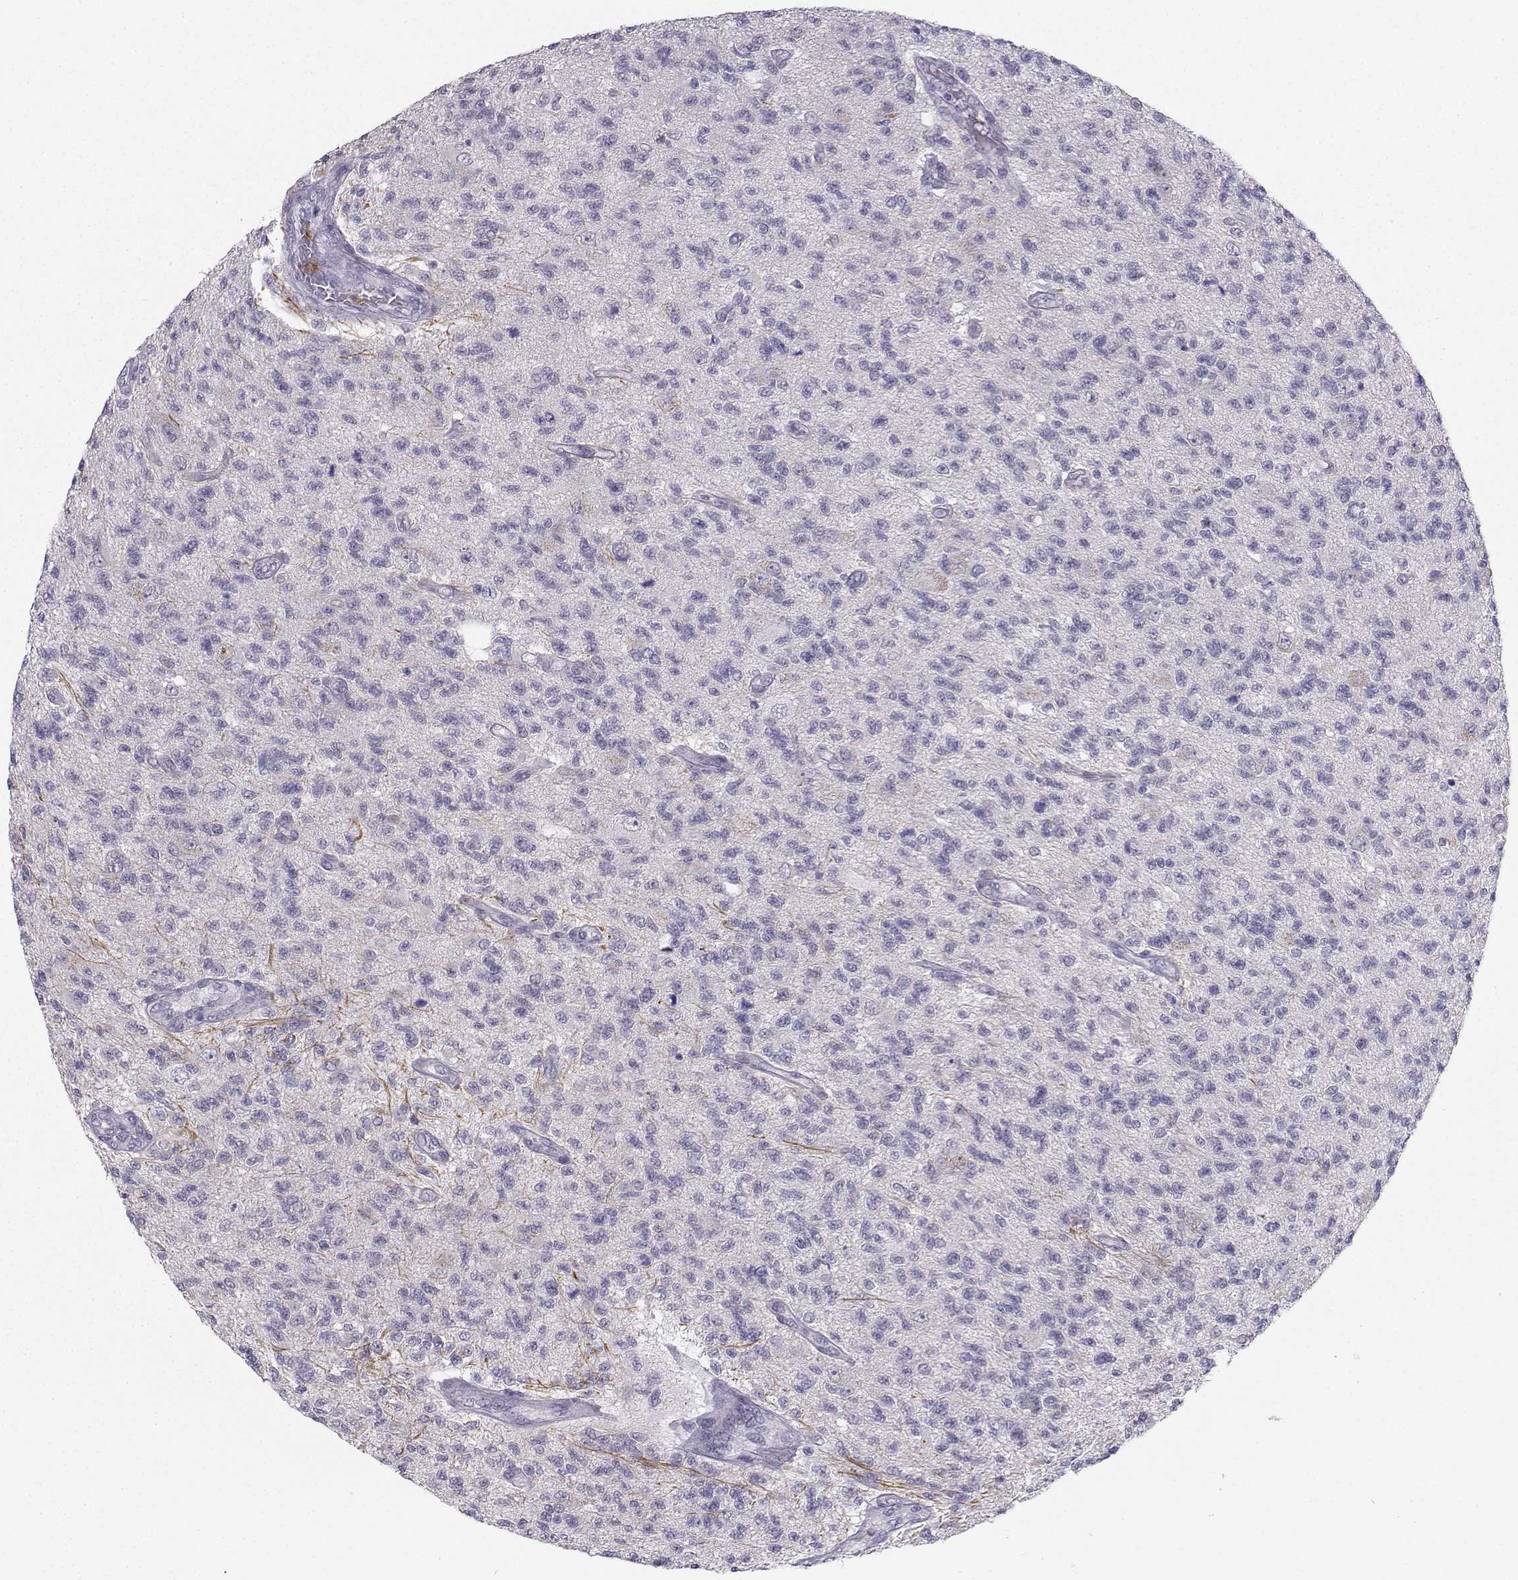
{"staining": {"intensity": "negative", "quantity": "none", "location": "none"}, "tissue": "glioma", "cell_type": "Tumor cells", "image_type": "cancer", "snomed": [{"axis": "morphology", "description": "Glioma, malignant, High grade"}, {"axis": "topography", "description": "Brain"}], "caption": "DAB (3,3'-diaminobenzidine) immunohistochemical staining of human malignant high-grade glioma shows no significant staining in tumor cells.", "gene": "CALY", "patient": {"sex": "male", "age": 56}}